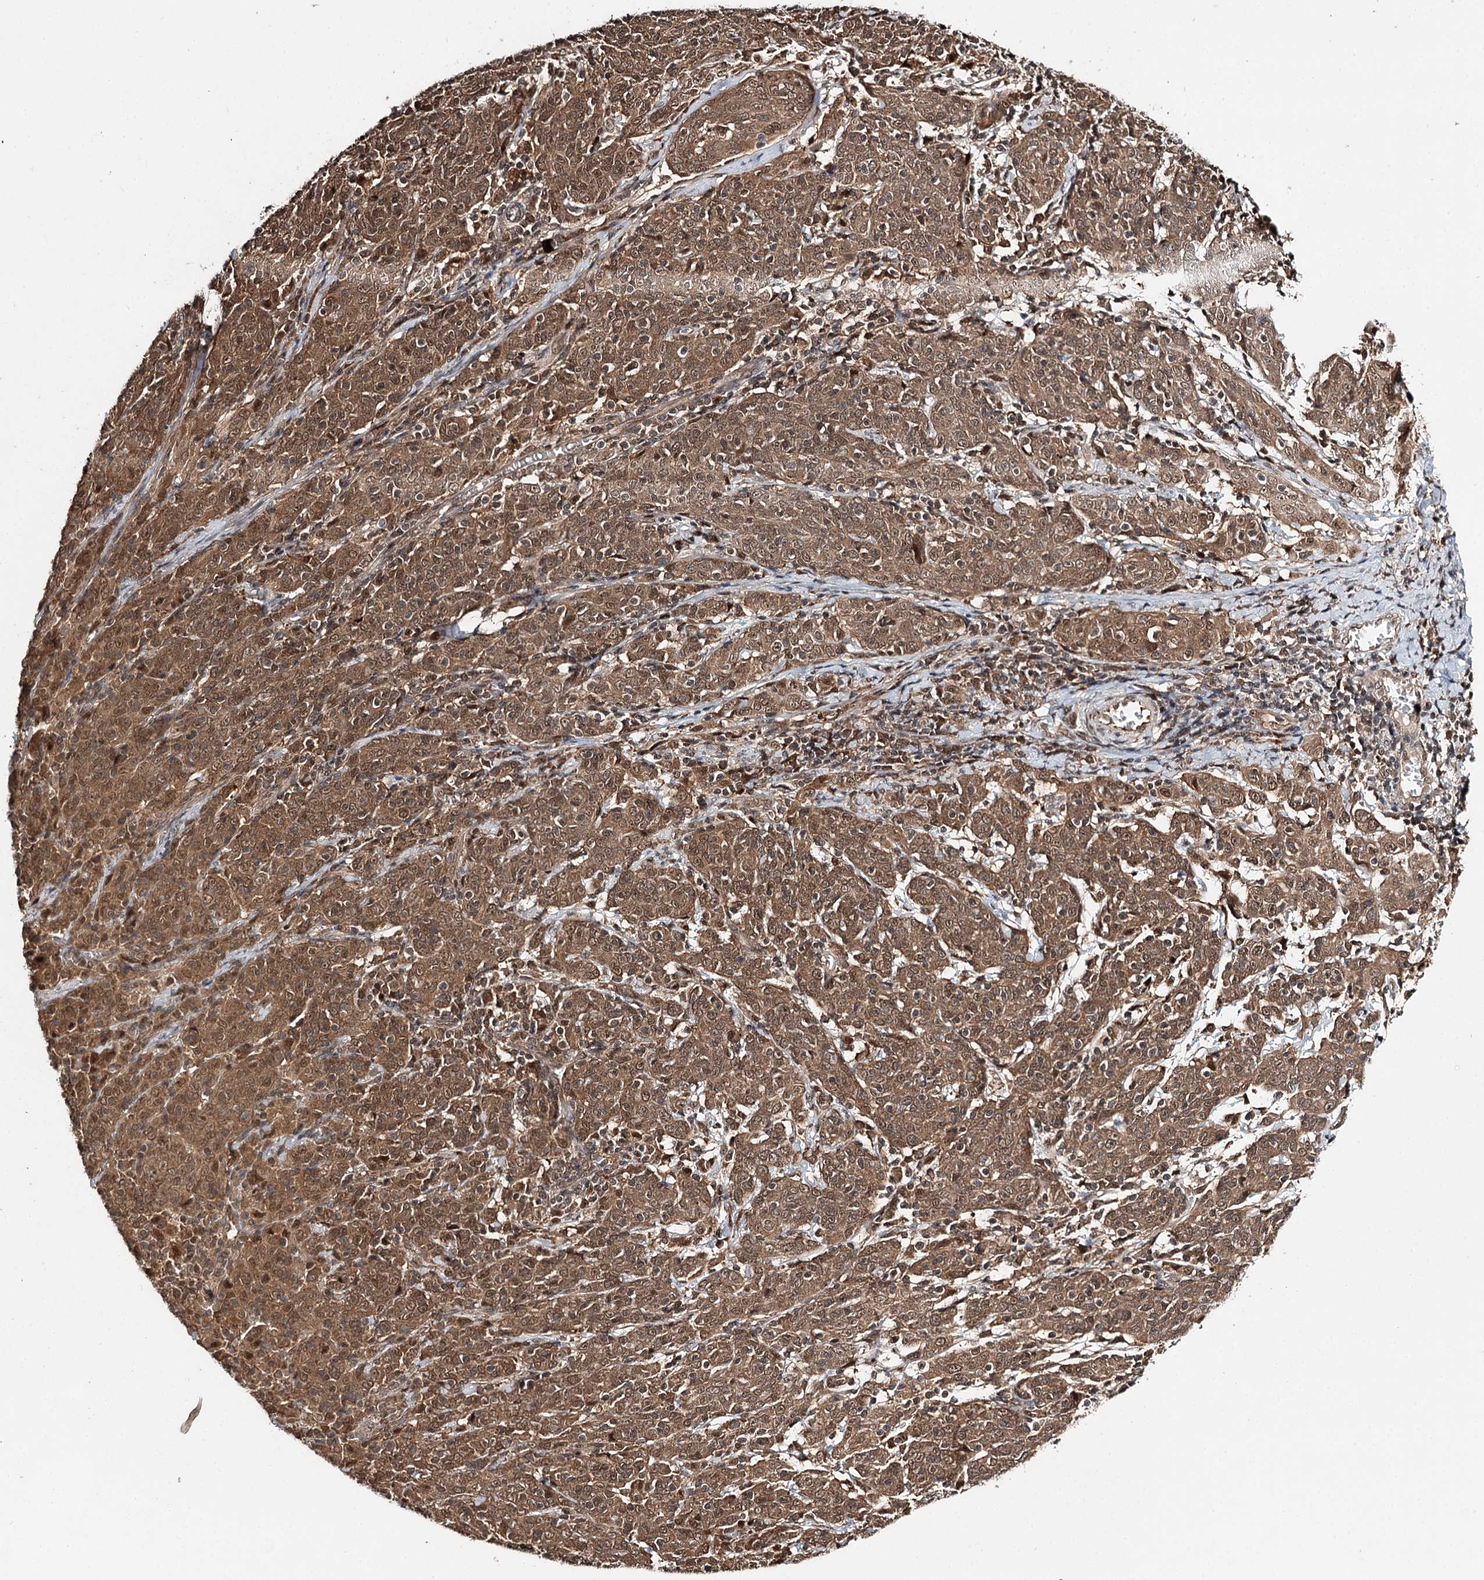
{"staining": {"intensity": "moderate", "quantity": ">75%", "location": "cytoplasmic/membranous,nuclear"}, "tissue": "cervical cancer", "cell_type": "Tumor cells", "image_type": "cancer", "snomed": [{"axis": "morphology", "description": "Squamous cell carcinoma, NOS"}, {"axis": "topography", "description": "Cervix"}], "caption": "High-power microscopy captured an IHC micrograph of cervical squamous cell carcinoma, revealing moderate cytoplasmic/membranous and nuclear expression in approximately >75% of tumor cells.", "gene": "N6AMT1", "patient": {"sex": "female", "age": 67}}